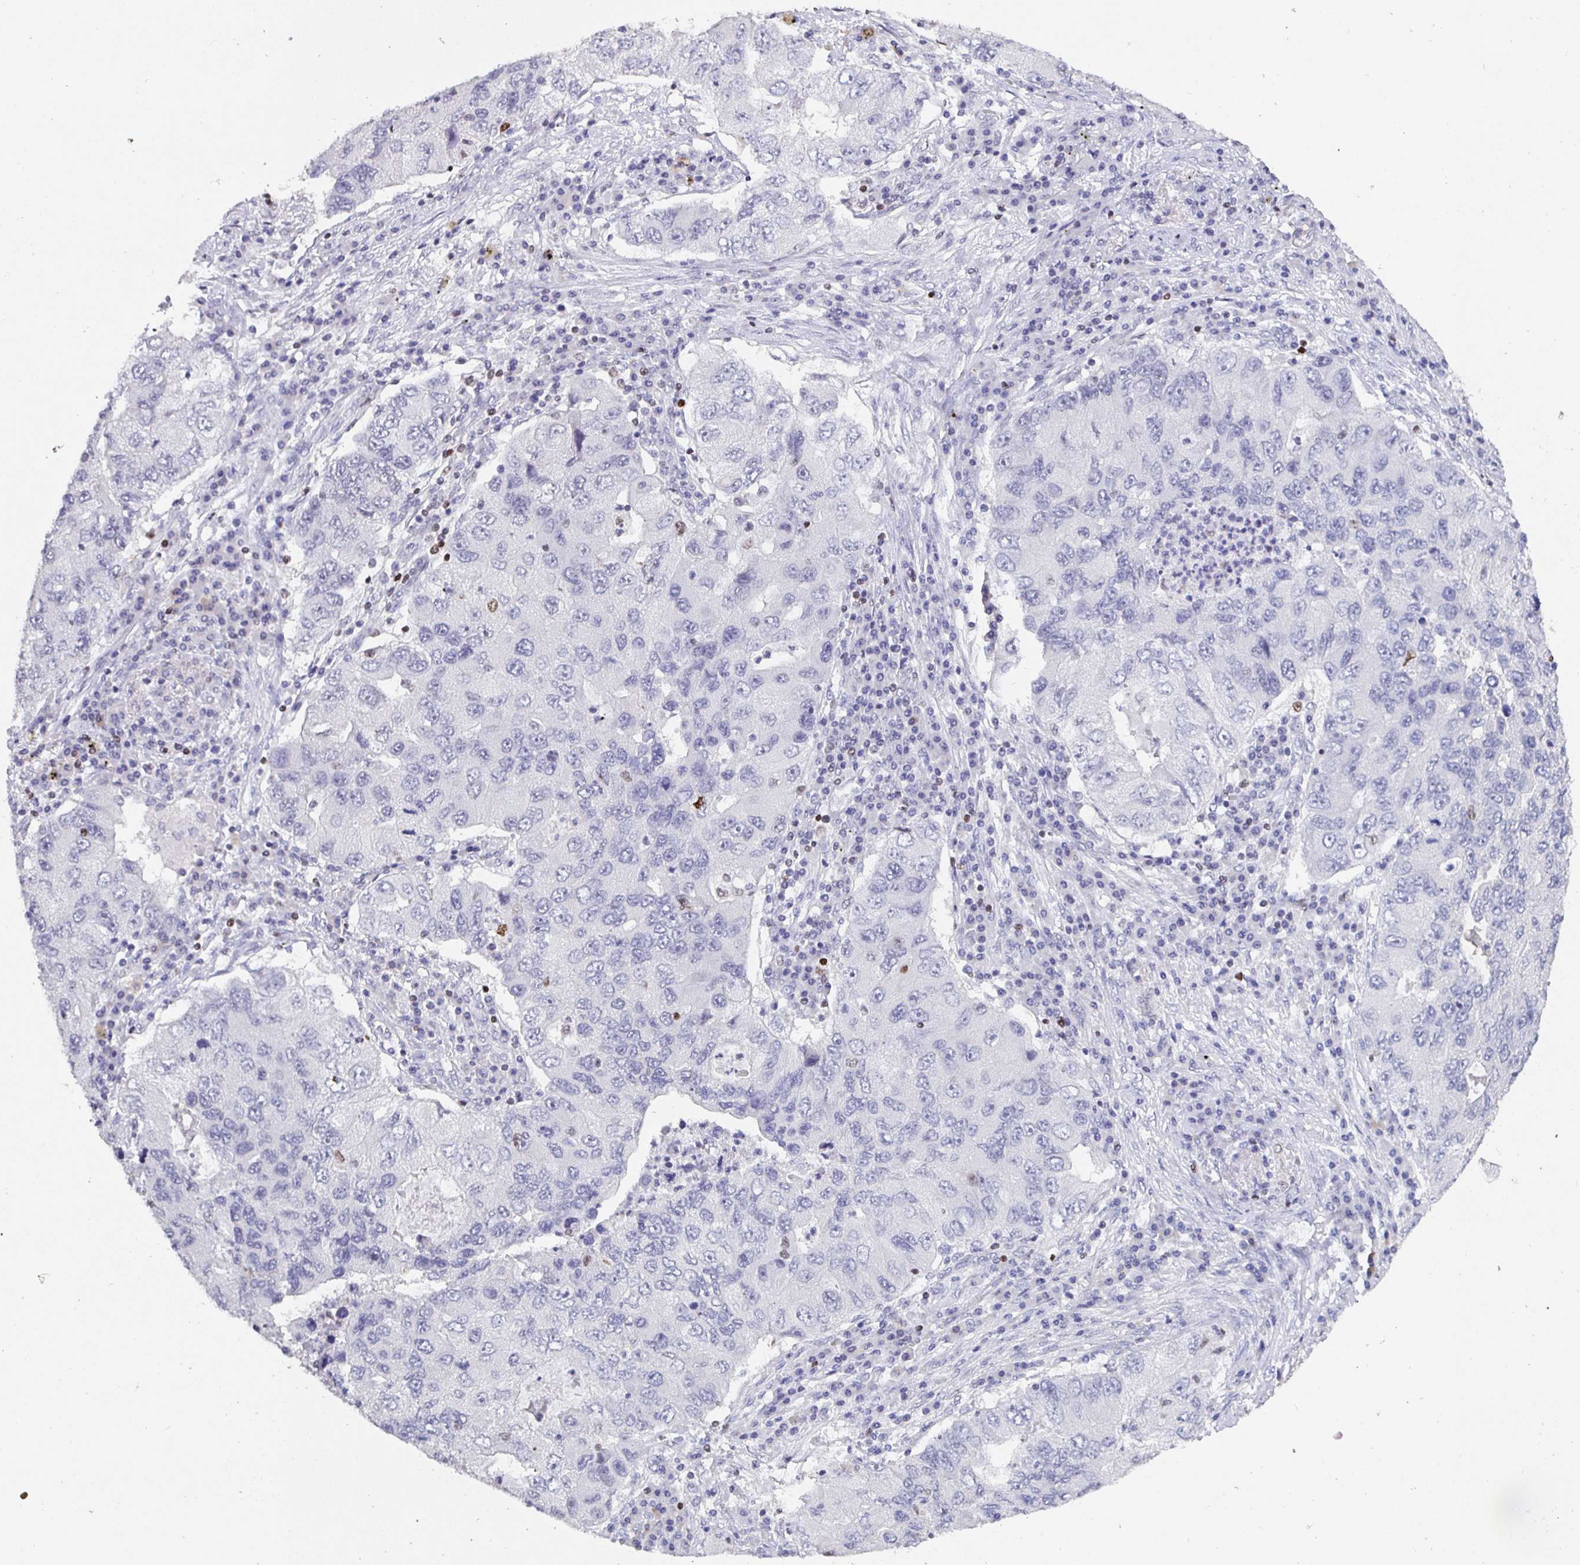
{"staining": {"intensity": "negative", "quantity": "none", "location": "none"}, "tissue": "lung cancer", "cell_type": "Tumor cells", "image_type": "cancer", "snomed": [{"axis": "morphology", "description": "Adenocarcinoma, NOS"}, {"axis": "morphology", "description": "Adenocarcinoma, metastatic, NOS"}, {"axis": "topography", "description": "Lymph node"}, {"axis": "topography", "description": "Lung"}], "caption": "Metastatic adenocarcinoma (lung) was stained to show a protein in brown. There is no significant positivity in tumor cells.", "gene": "SATB1", "patient": {"sex": "female", "age": 54}}